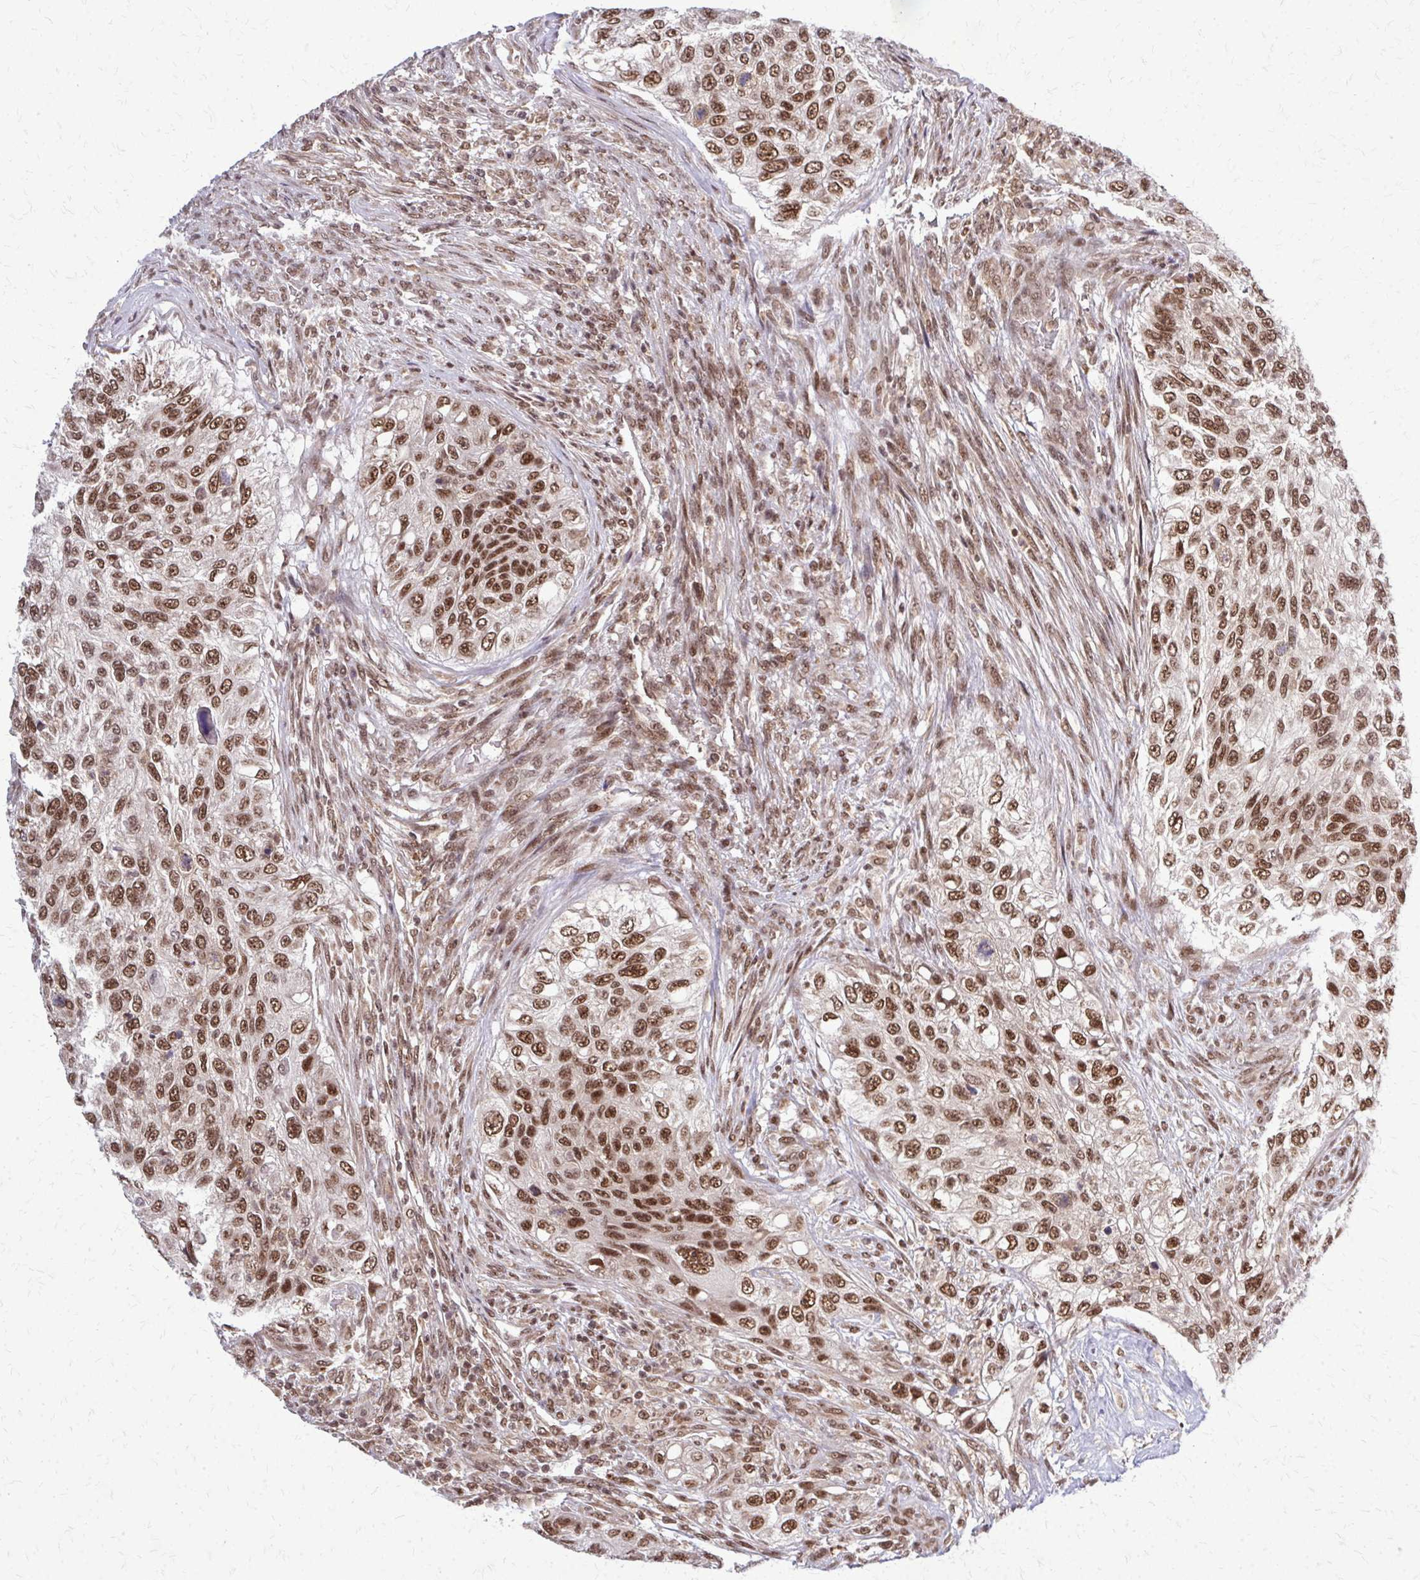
{"staining": {"intensity": "moderate", "quantity": ">75%", "location": "nuclear"}, "tissue": "urothelial cancer", "cell_type": "Tumor cells", "image_type": "cancer", "snomed": [{"axis": "morphology", "description": "Urothelial carcinoma, High grade"}, {"axis": "topography", "description": "Urinary bladder"}], "caption": "A micrograph showing moderate nuclear staining in about >75% of tumor cells in urothelial cancer, as visualized by brown immunohistochemical staining.", "gene": "HDAC3", "patient": {"sex": "female", "age": 60}}